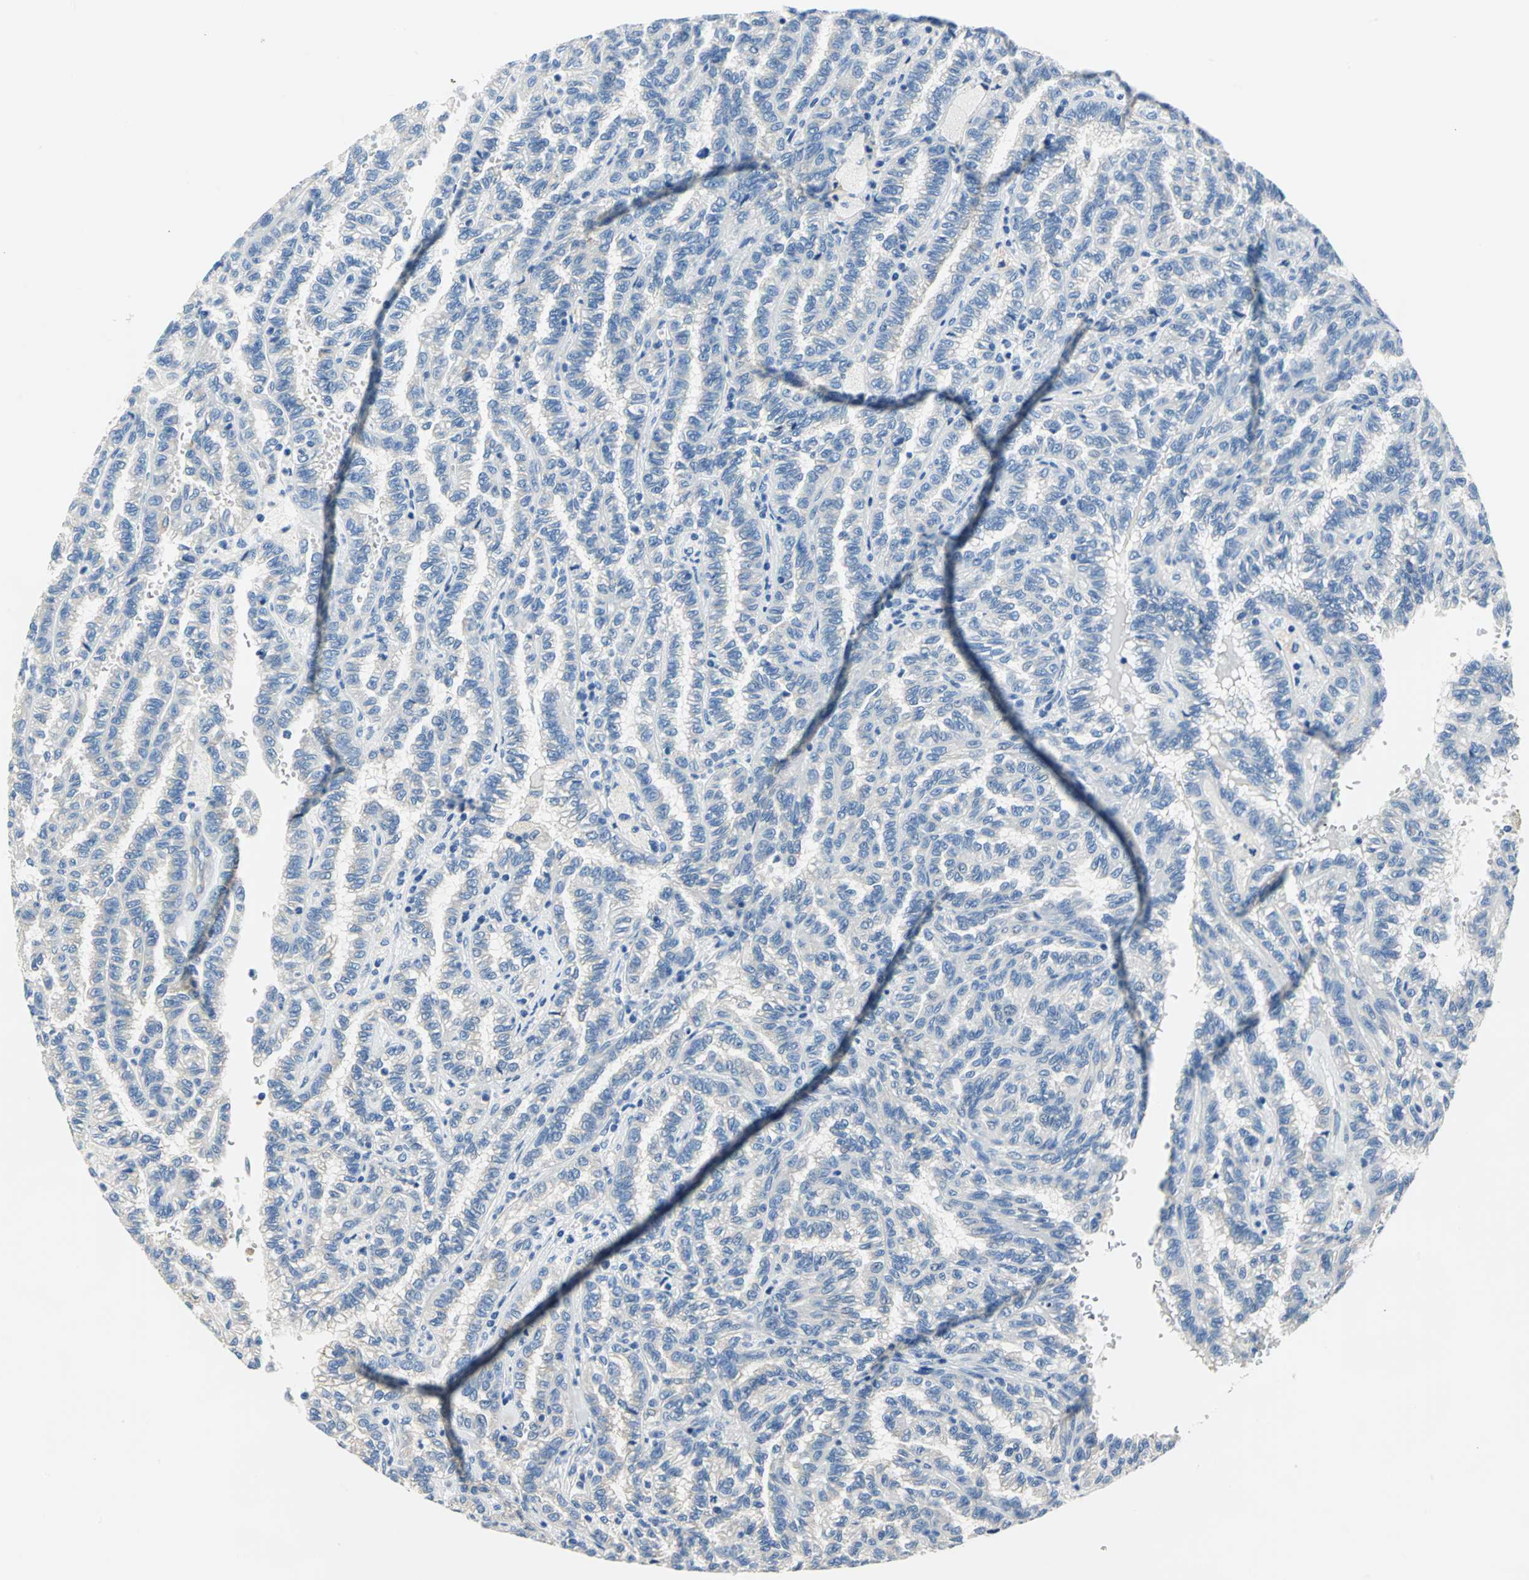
{"staining": {"intensity": "negative", "quantity": "none", "location": "none"}, "tissue": "renal cancer", "cell_type": "Tumor cells", "image_type": "cancer", "snomed": [{"axis": "morphology", "description": "Inflammation, NOS"}, {"axis": "morphology", "description": "Adenocarcinoma, NOS"}, {"axis": "topography", "description": "Kidney"}], "caption": "This histopathology image is of renal cancer stained with immunohistochemistry (IHC) to label a protein in brown with the nuclei are counter-stained blue. There is no expression in tumor cells.", "gene": "TRIM25", "patient": {"sex": "male", "age": 68}}